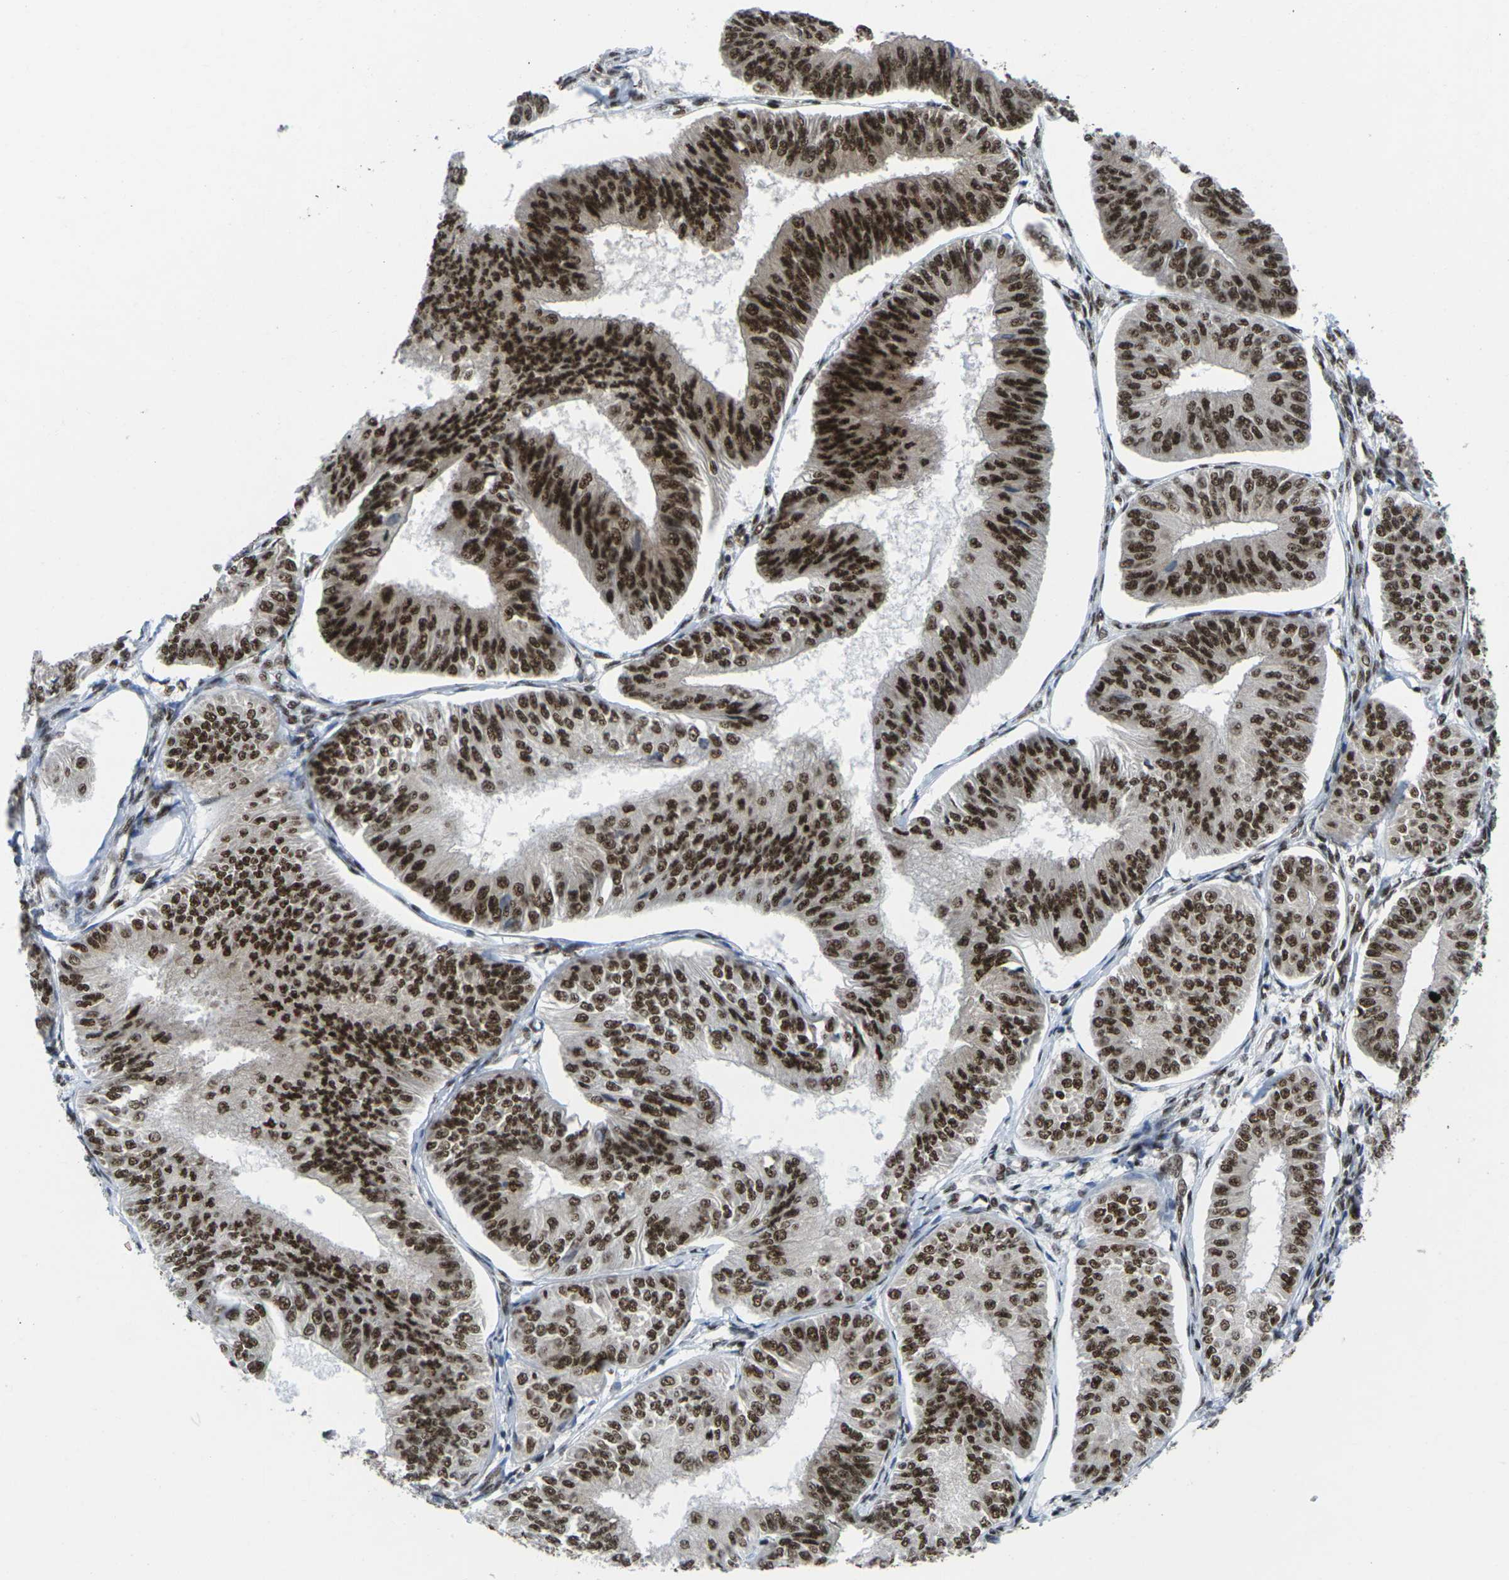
{"staining": {"intensity": "strong", "quantity": ">75%", "location": "cytoplasmic/membranous,nuclear"}, "tissue": "endometrial cancer", "cell_type": "Tumor cells", "image_type": "cancer", "snomed": [{"axis": "morphology", "description": "Adenocarcinoma, NOS"}, {"axis": "topography", "description": "Endometrium"}], "caption": "This is an image of immunohistochemistry staining of endometrial adenocarcinoma, which shows strong positivity in the cytoplasmic/membranous and nuclear of tumor cells.", "gene": "MAGOH", "patient": {"sex": "female", "age": 58}}